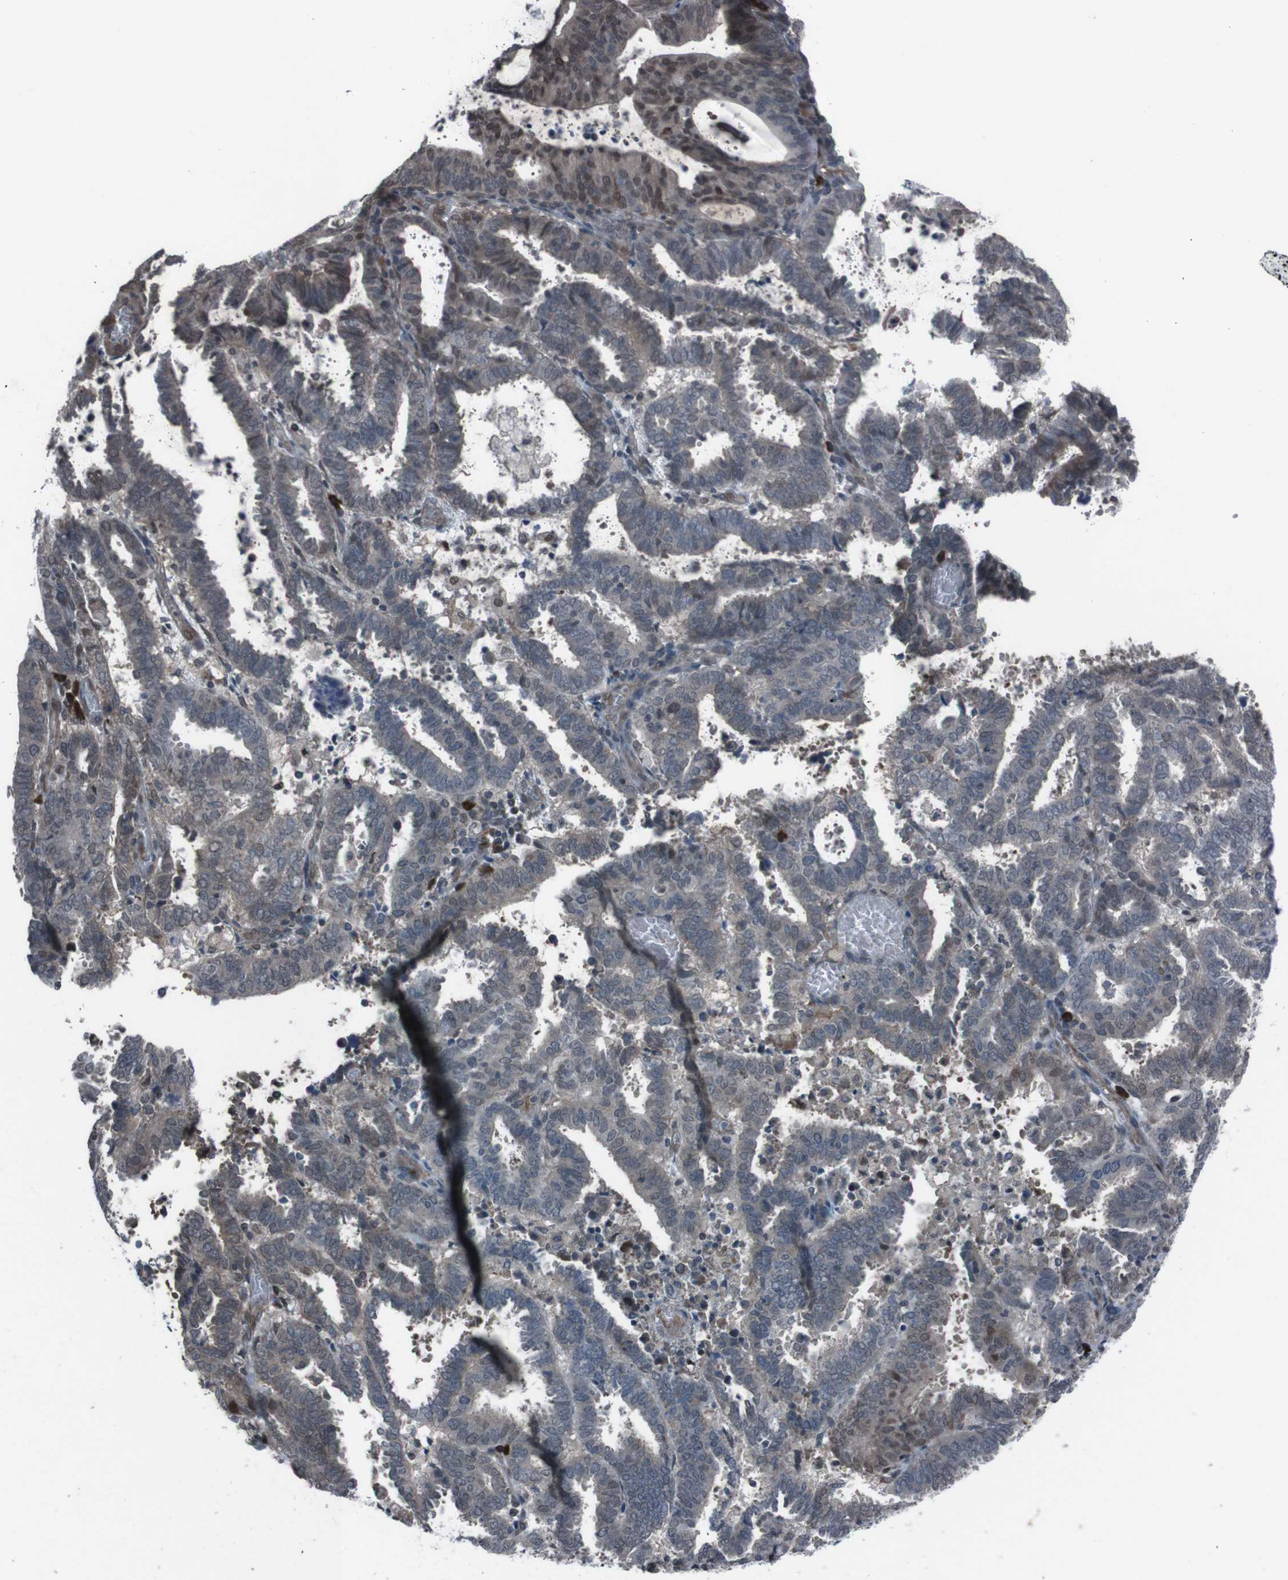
{"staining": {"intensity": "moderate", "quantity": "<25%", "location": "cytoplasmic/membranous,nuclear"}, "tissue": "endometrial cancer", "cell_type": "Tumor cells", "image_type": "cancer", "snomed": [{"axis": "morphology", "description": "Adenocarcinoma, NOS"}, {"axis": "topography", "description": "Uterus"}], "caption": "An IHC photomicrograph of tumor tissue is shown. Protein staining in brown labels moderate cytoplasmic/membranous and nuclear positivity in adenocarcinoma (endometrial) within tumor cells.", "gene": "SS18L1", "patient": {"sex": "female", "age": 83}}